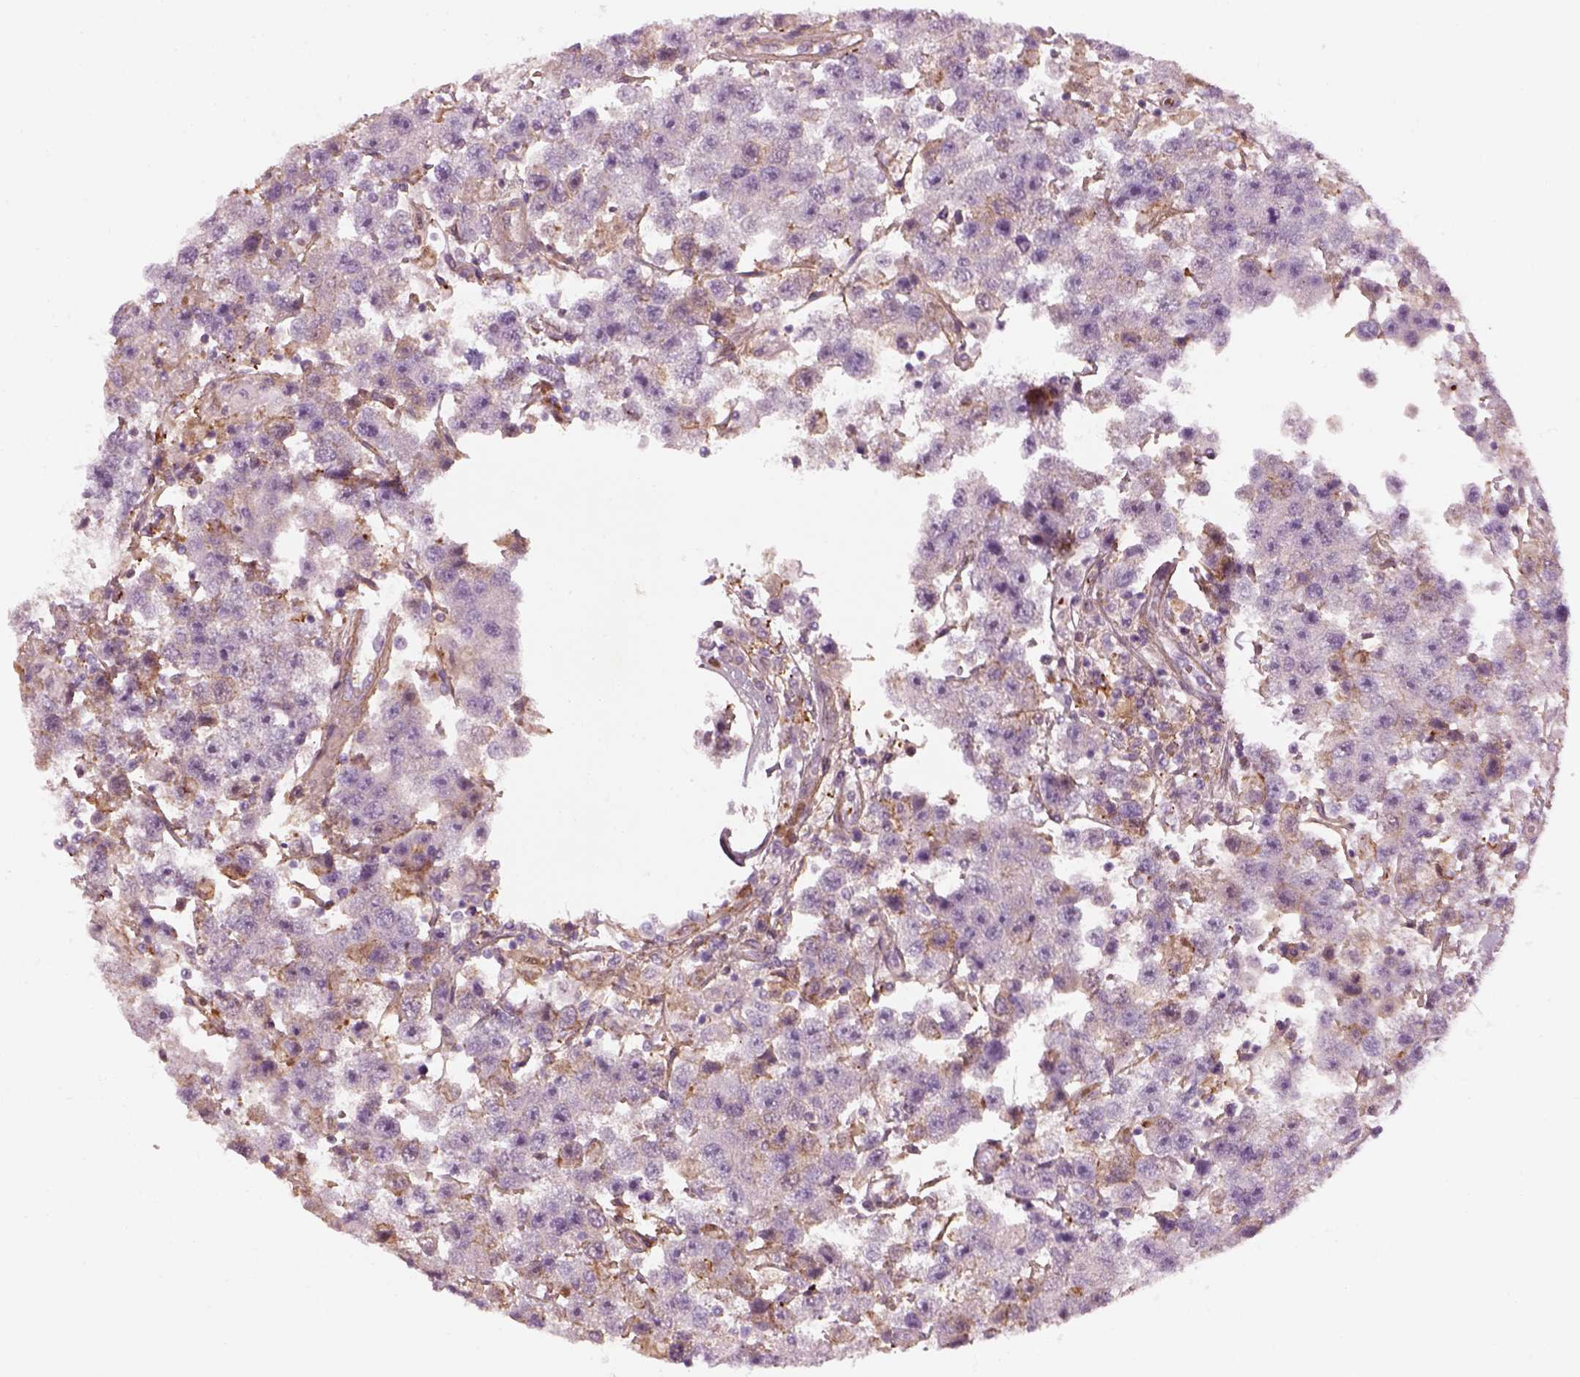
{"staining": {"intensity": "weak", "quantity": "<25%", "location": "cytoplasmic/membranous"}, "tissue": "testis cancer", "cell_type": "Tumor cells", "image_type": "cancer", "snomed": [{"axis": "morphology", "description": "Seminoma, NOS"}, {"axis": "topography", "description": "Testis"}], "caption": "There is no significant expression in tumor cells of testis cancer.", "gene": "PABPC1L2B", "patient": {"sex": "male", "age": 45}}